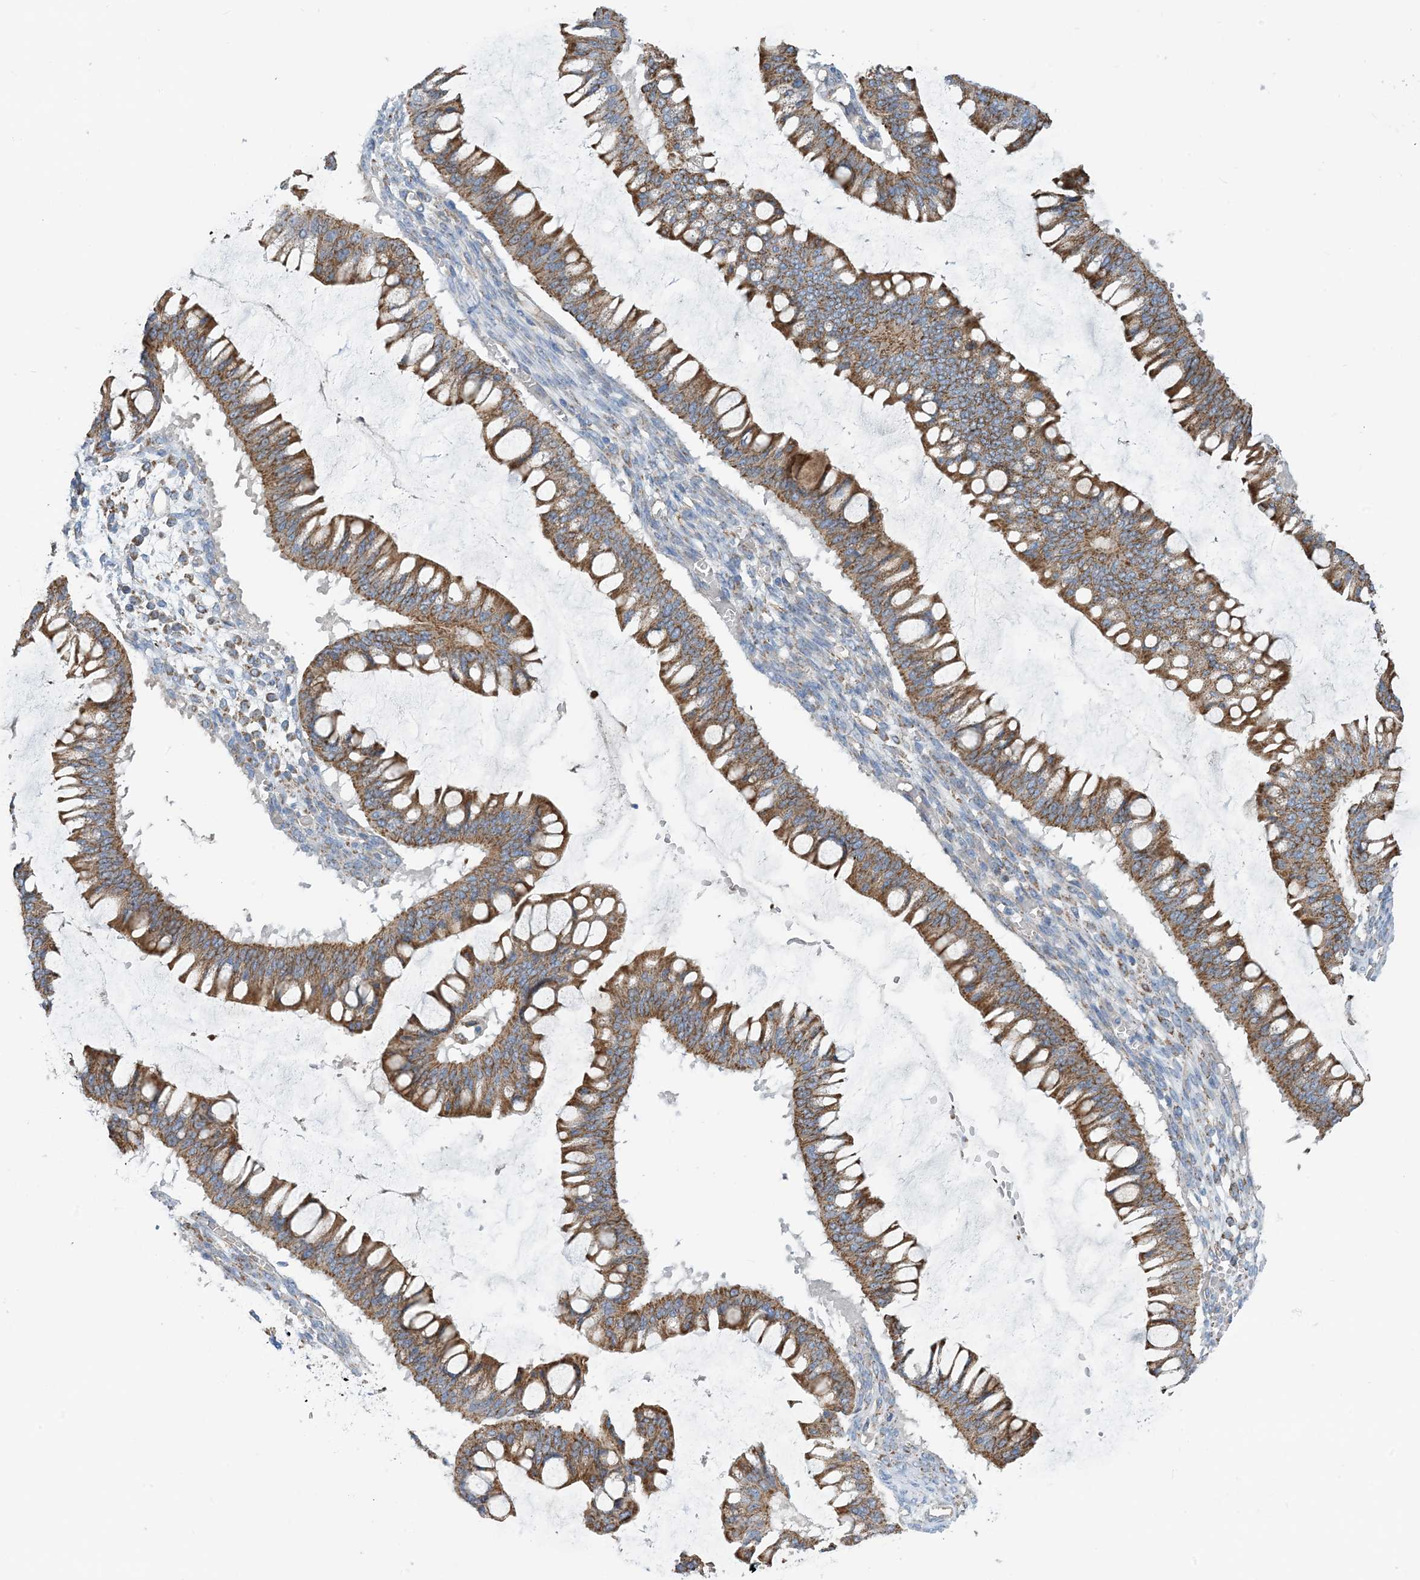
{"staining": {"intensity": "moderate", "quantity": ">75%", "location": "cytoplasmic/membranous"}, "tissue": "ovarian cancer", "cell_type": "Tumor cells", "image_type": "cancer", "snomed": [{"axis": "morphology", "description": "Cystadenocarcinoma, mucinous, NOS"}, {"axis": "topography", "description": "Ovary"}], "caption": "Ovarian mucinous cystadenocarcinoma stained with IHC displays moderate cytoplasmic/membranous staining in about >75% of tumor cells.", "gene": "PHOSPHO2", "patient": {"sex": "female", "age": 73}}